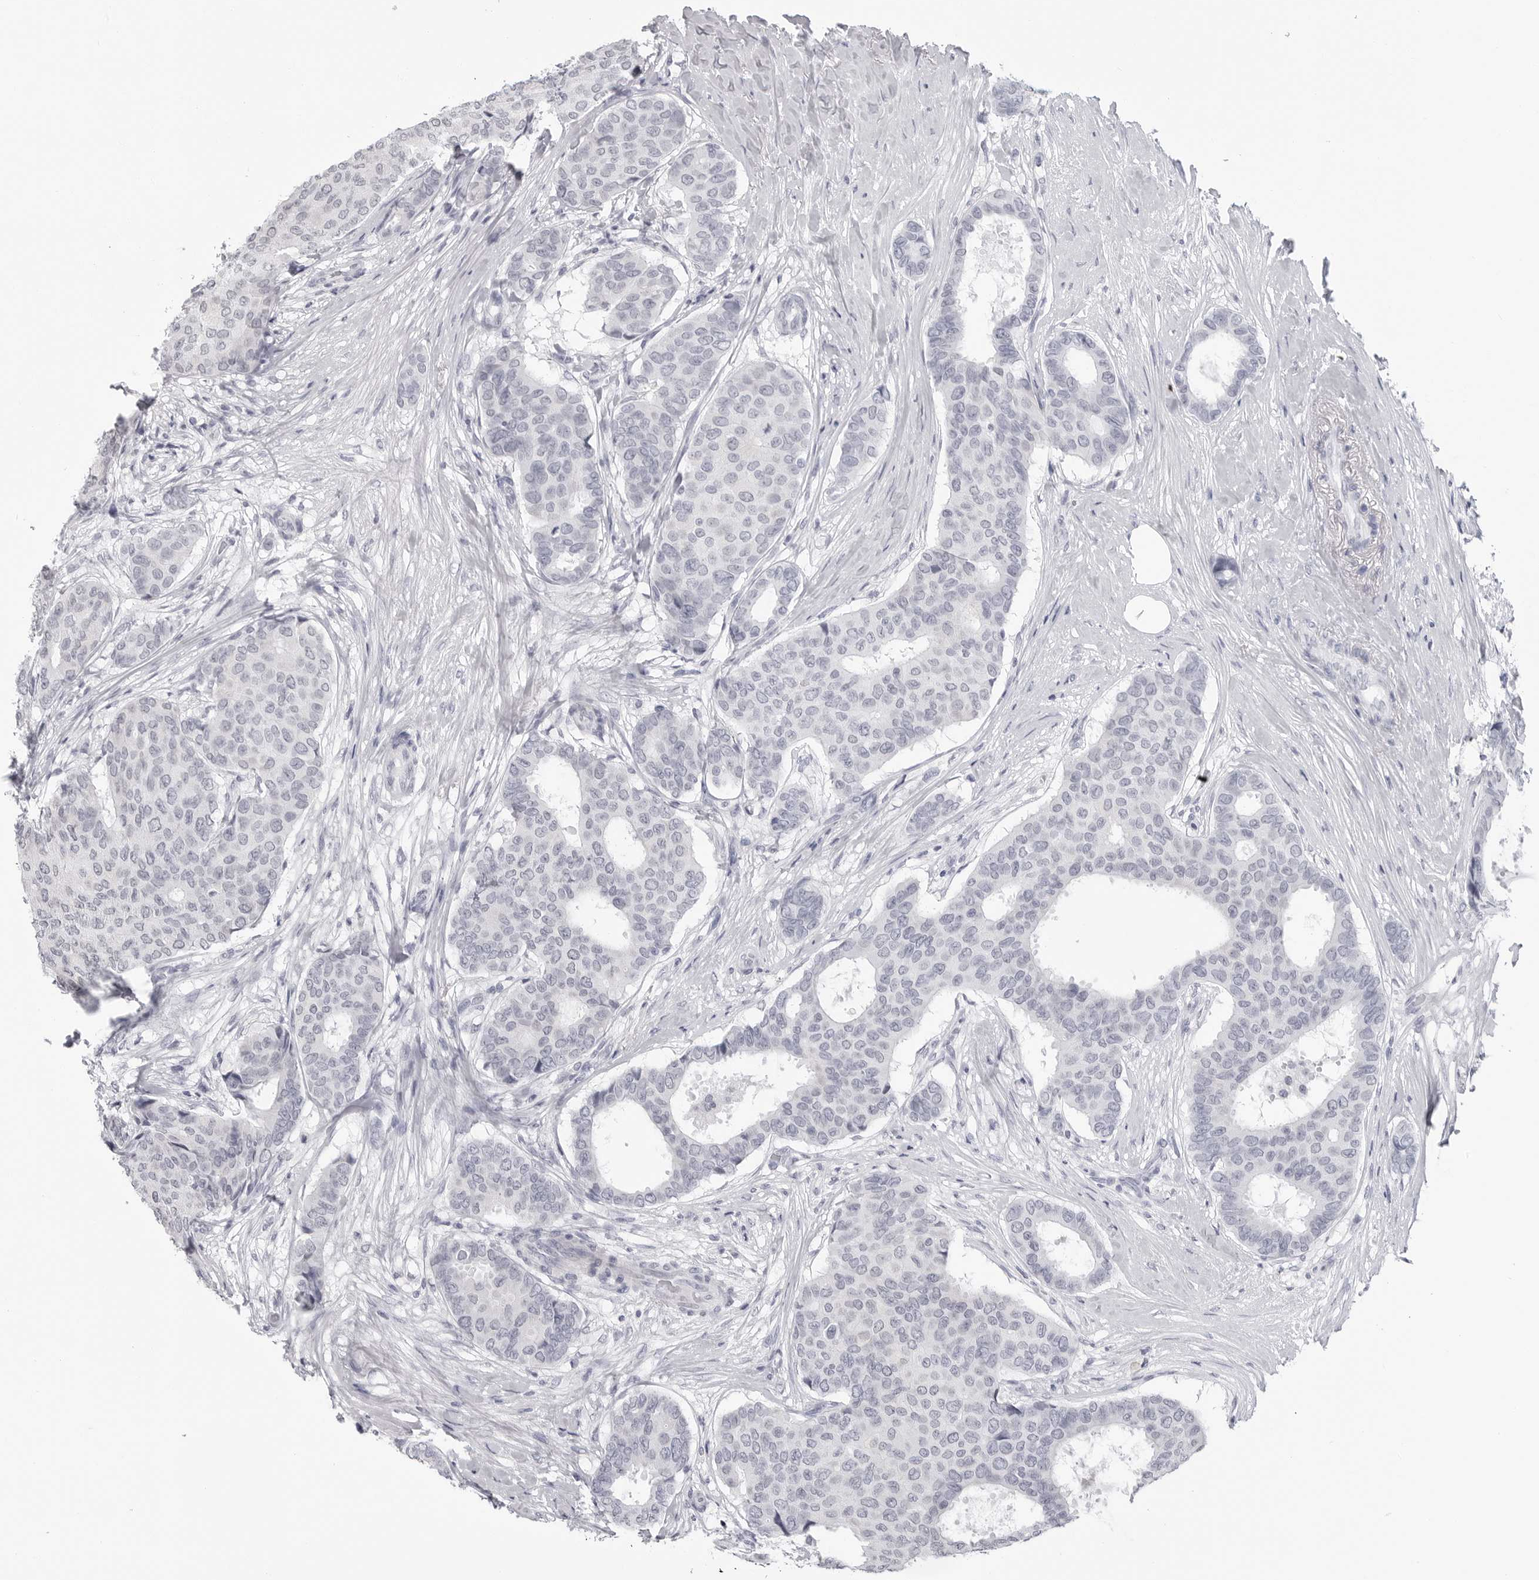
{"staining": {"intensity": "negative", "quantity": "none", "location": "none"}, "tissue": "breast cancer", "cell_type": "Tumor cells", "image_type": "cancer", "snomed": [{"axis": "morphology", "description": "Duct carcinoma"}, {"axis": "topography", "description": "Breast"}], "caption": "This is an immunohistochemistry (IHC) photomicrograph of human intraductal carcinoma (breast). There is no staining in tumor cells.", "gene": "PGA3", "patient": {"sex": "female", "age": 75}}